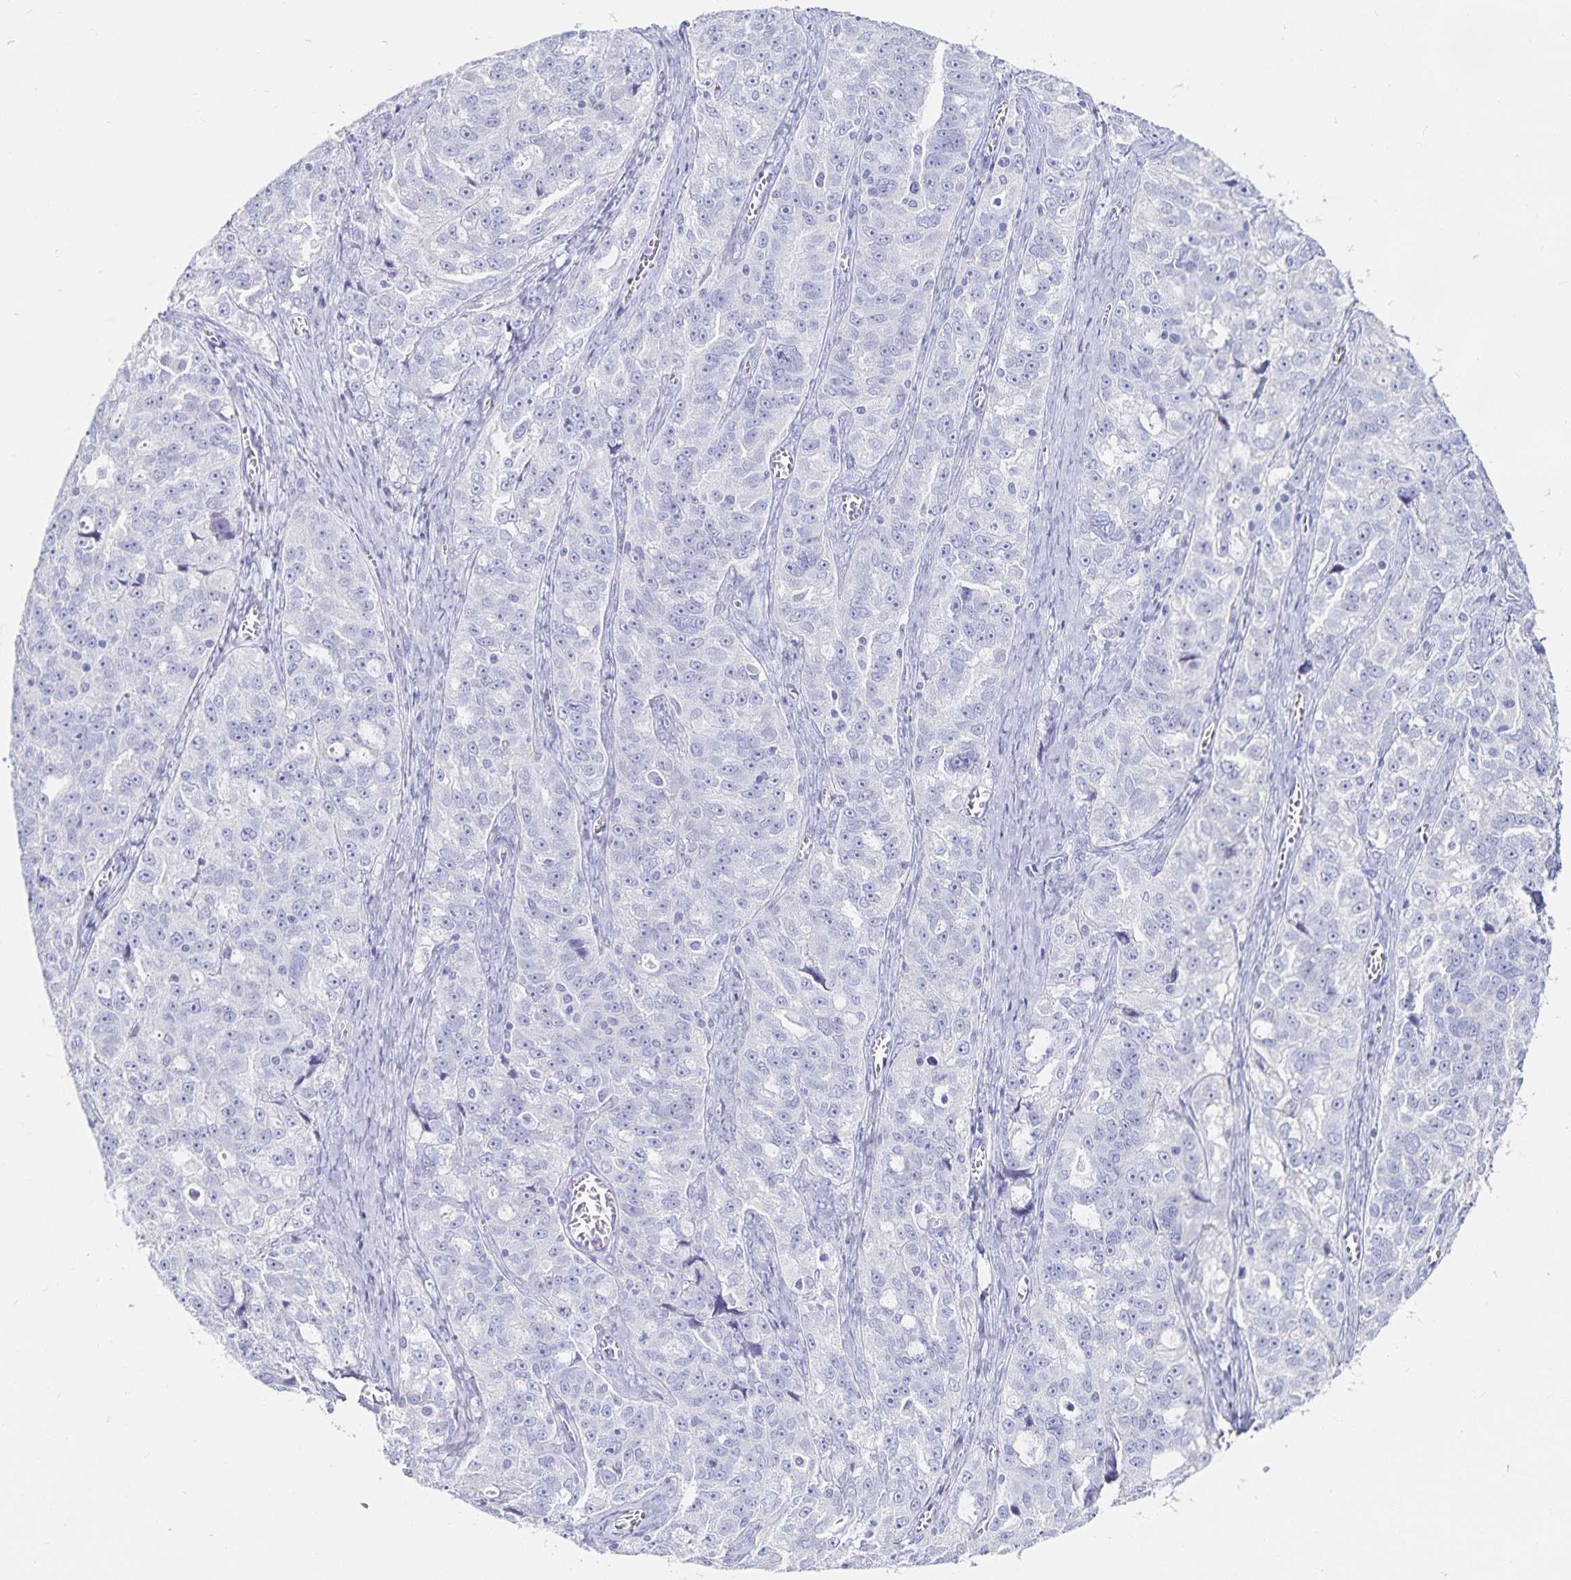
{"staining": {"intensity": "negative", "quantity": "none", "location": "none"}, "tissue": "ovarian cancer", "cell_type": "Tumor cells", "image_type": "cancer", "snomed": [{"axis": "morphology", "description": "Cystadenocarcinoma, serous, NOS"}, {"axis": "topography", "description": "Ovary"}], "caption": "Human ovarian serous cystadenocarcinoma stained for a protein using immunohistochemistry exhibits no expression in tumor cells.", "gene": "TNIP1", "patient": {"sex": "female", "age": 51}}